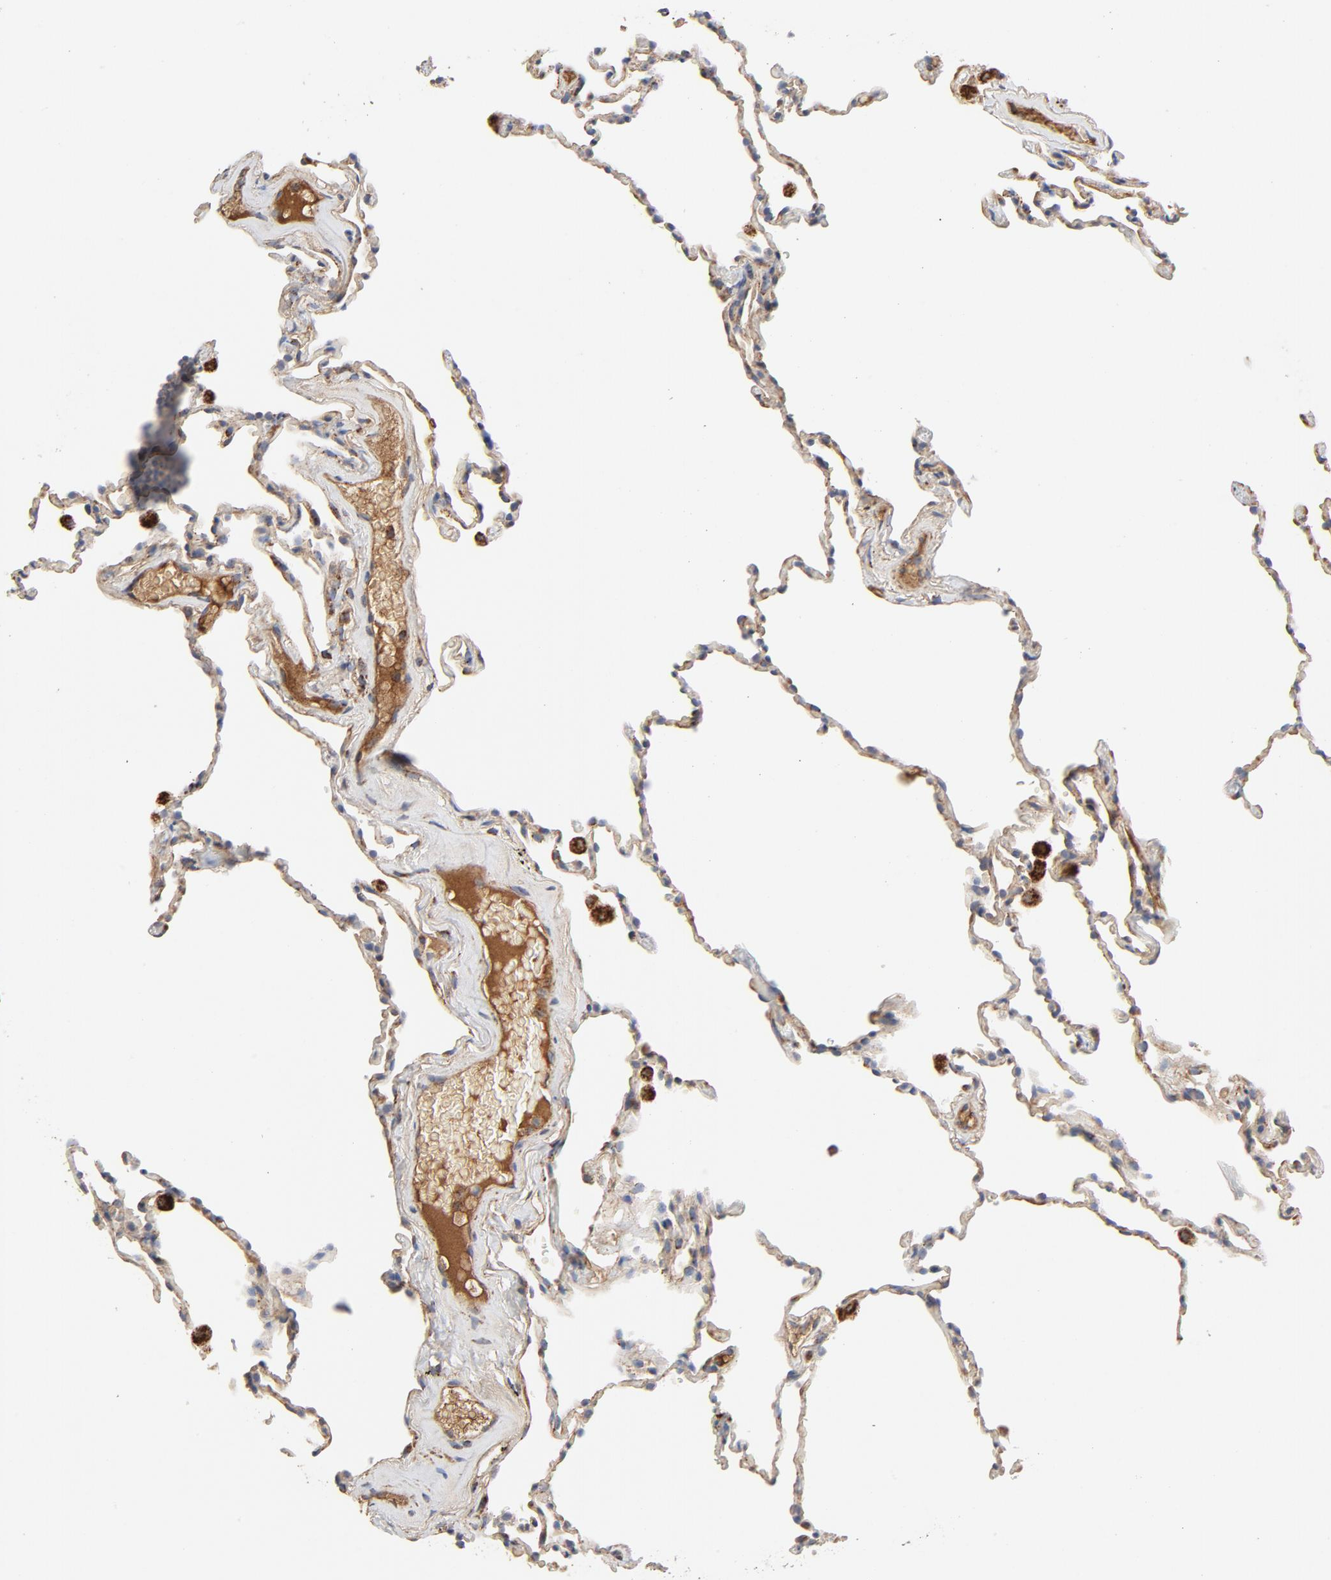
{"staining": {"intensity": "moderate", "quantity": ">75%", "location": "cytoplasmic/membranous"}, "tissue": "lung", "cell_type": "Alveolar cells", "image_type": "normal", "snomed": [{"axis": "morphology", "description": "Normal tissue, NOS"}, {"axis": "morphology", "description": "Soft tissue tumor metastatic"}, {"axis": "topography", "description": "Lung"}], "caption": "Protein analysis of benign lung shows moderate cytoplasmic/membranous positivity in about >75% of alveolar cells.", "gene": "PCNX4", "patient": {"sex": "male", "age": 59}}